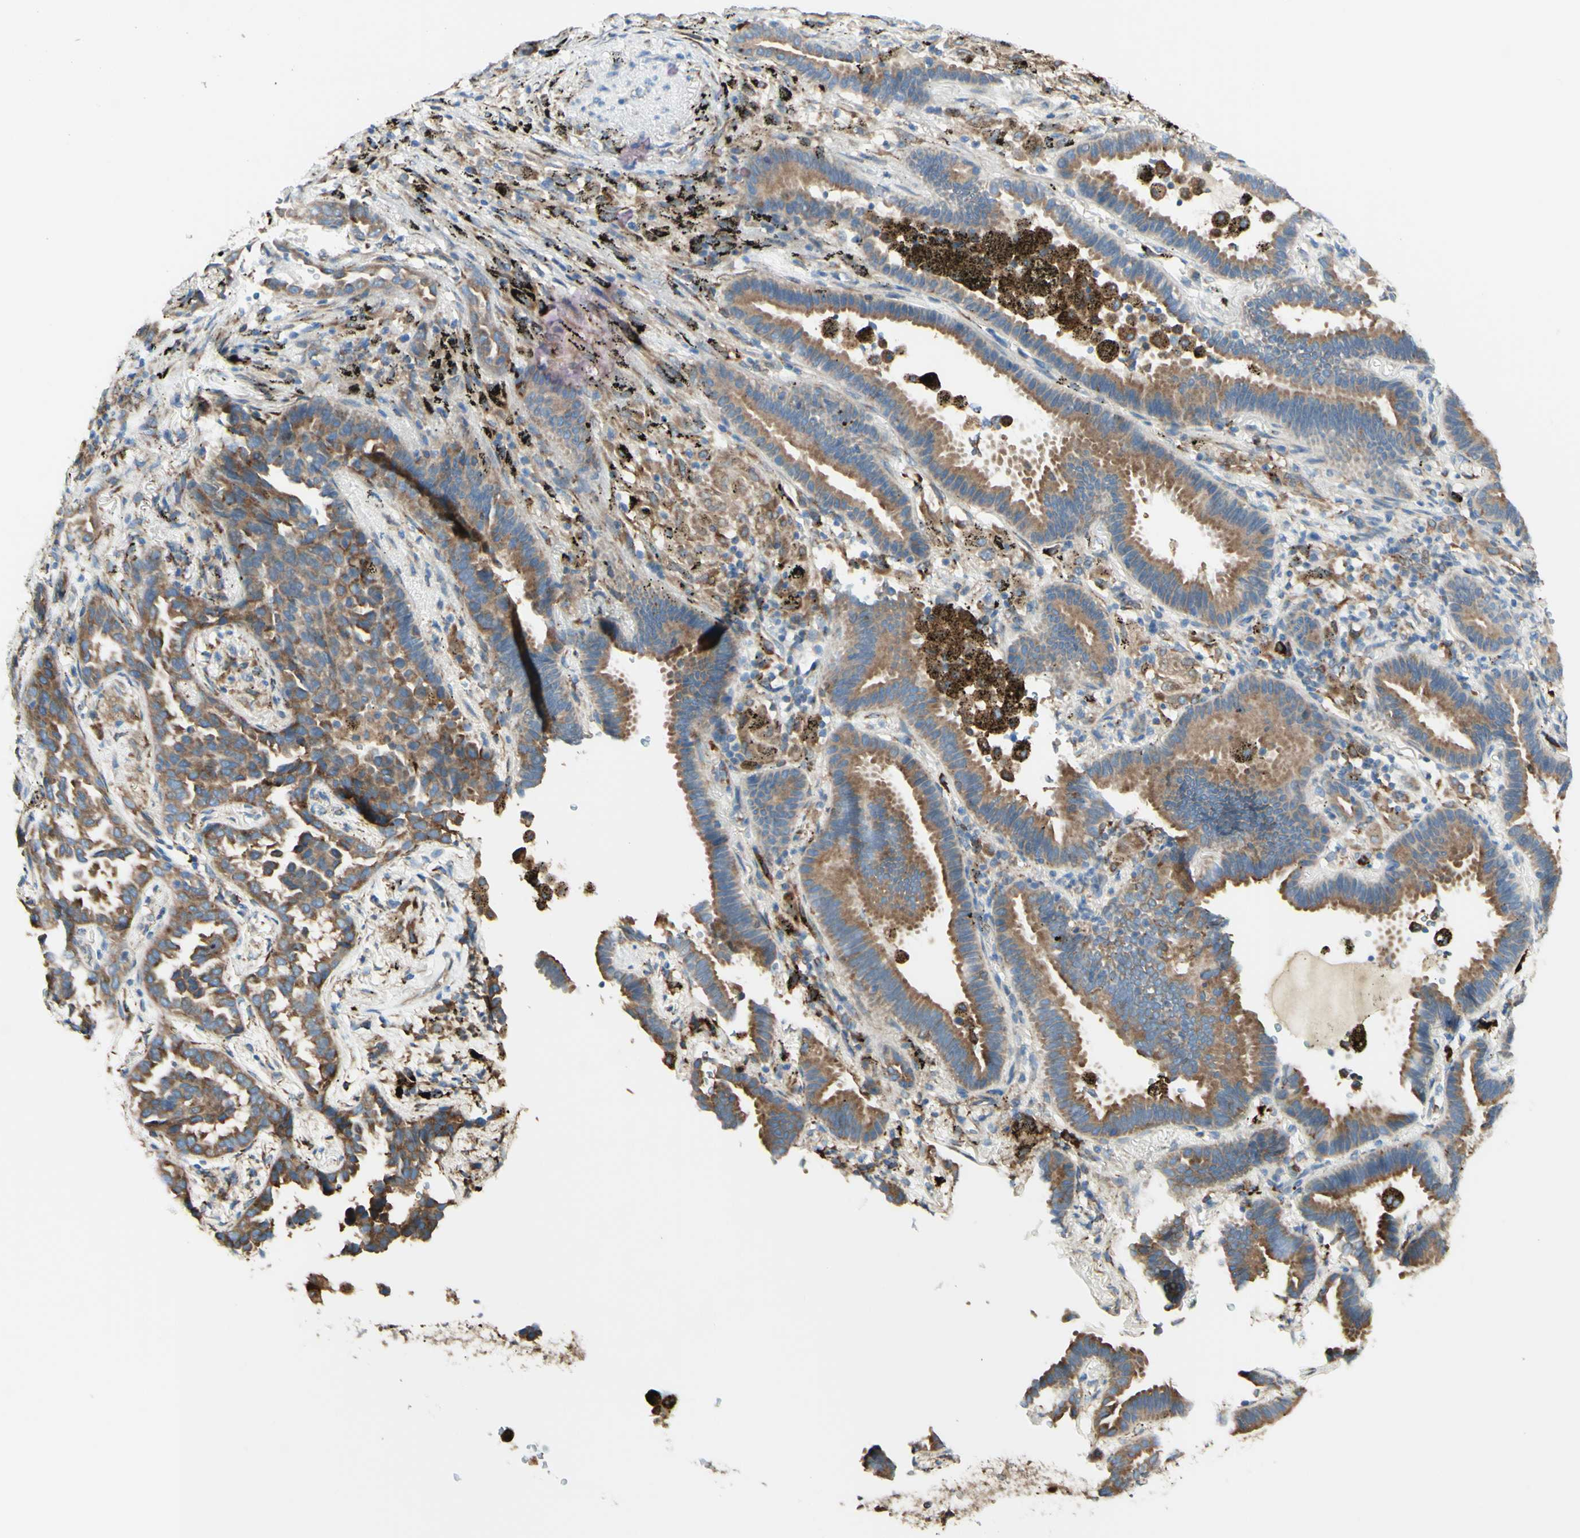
{"staining": {"intensity": "moderate", "quantity": ">75%", "location": "cytoplasmic/membranous"}, "tissue": "lung cancer", "cell_type": "Tumor cells", "image_type": "cancer", "snomed": [{"axis": "morphology", "description": "Normal tissue, NOS"}, {"axis": "morphology", "description": "Adenocarcinoma, NOS"}, {"axis": "topography", "description": "Lung"}], "caption": "Lung cancer stained for a protein (brown) demonstrates moderate cytoplasmic/membranous positive staining in approximately >75% of tumor cells.", "gene": "DNAJB11", "patient": {"sex": "male", "age": 59}}